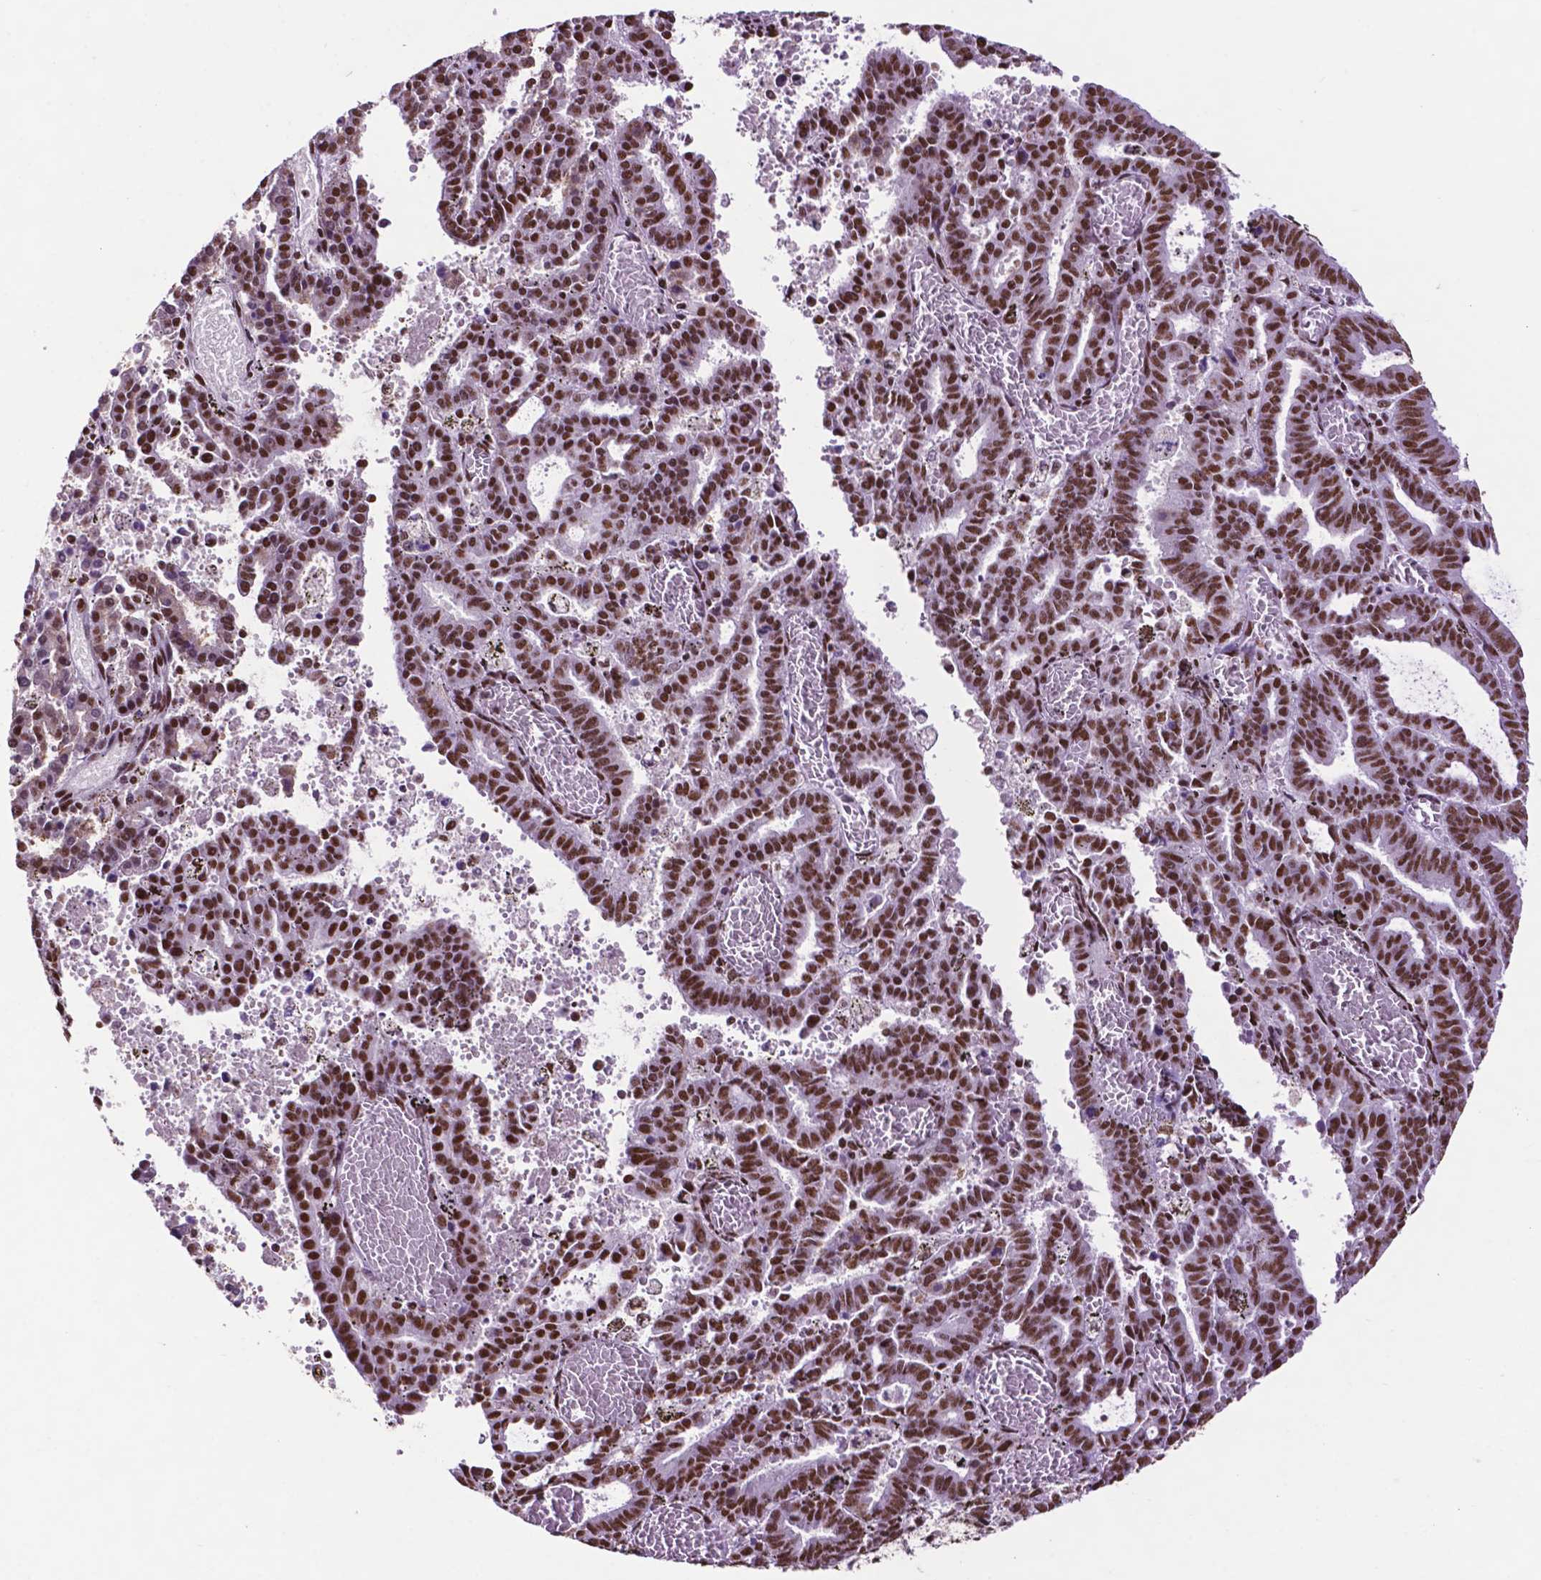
{"staining": {"intensity": "strong", "quantity": ">75%", "location": "nuclear"}, "tissue": "endometrial cancer", "cell_type": "Tumor cells", "image_type": "cancer", "snomed": [{"axis": "morphology", "description": "Adenocarcinoma, NOS"}, {"axis": "topography", "description": "Uterus"}], "caption": "A high-resolution photomicrograph shows immunohistochemistry (IHC) staining of endometrial cancer (adenocarcinoma), which displays strong nuclear expression in approximately >75% of tumor cells.", "gene": "CCAR2", "patient": {"sex": "female", "age": 83}}